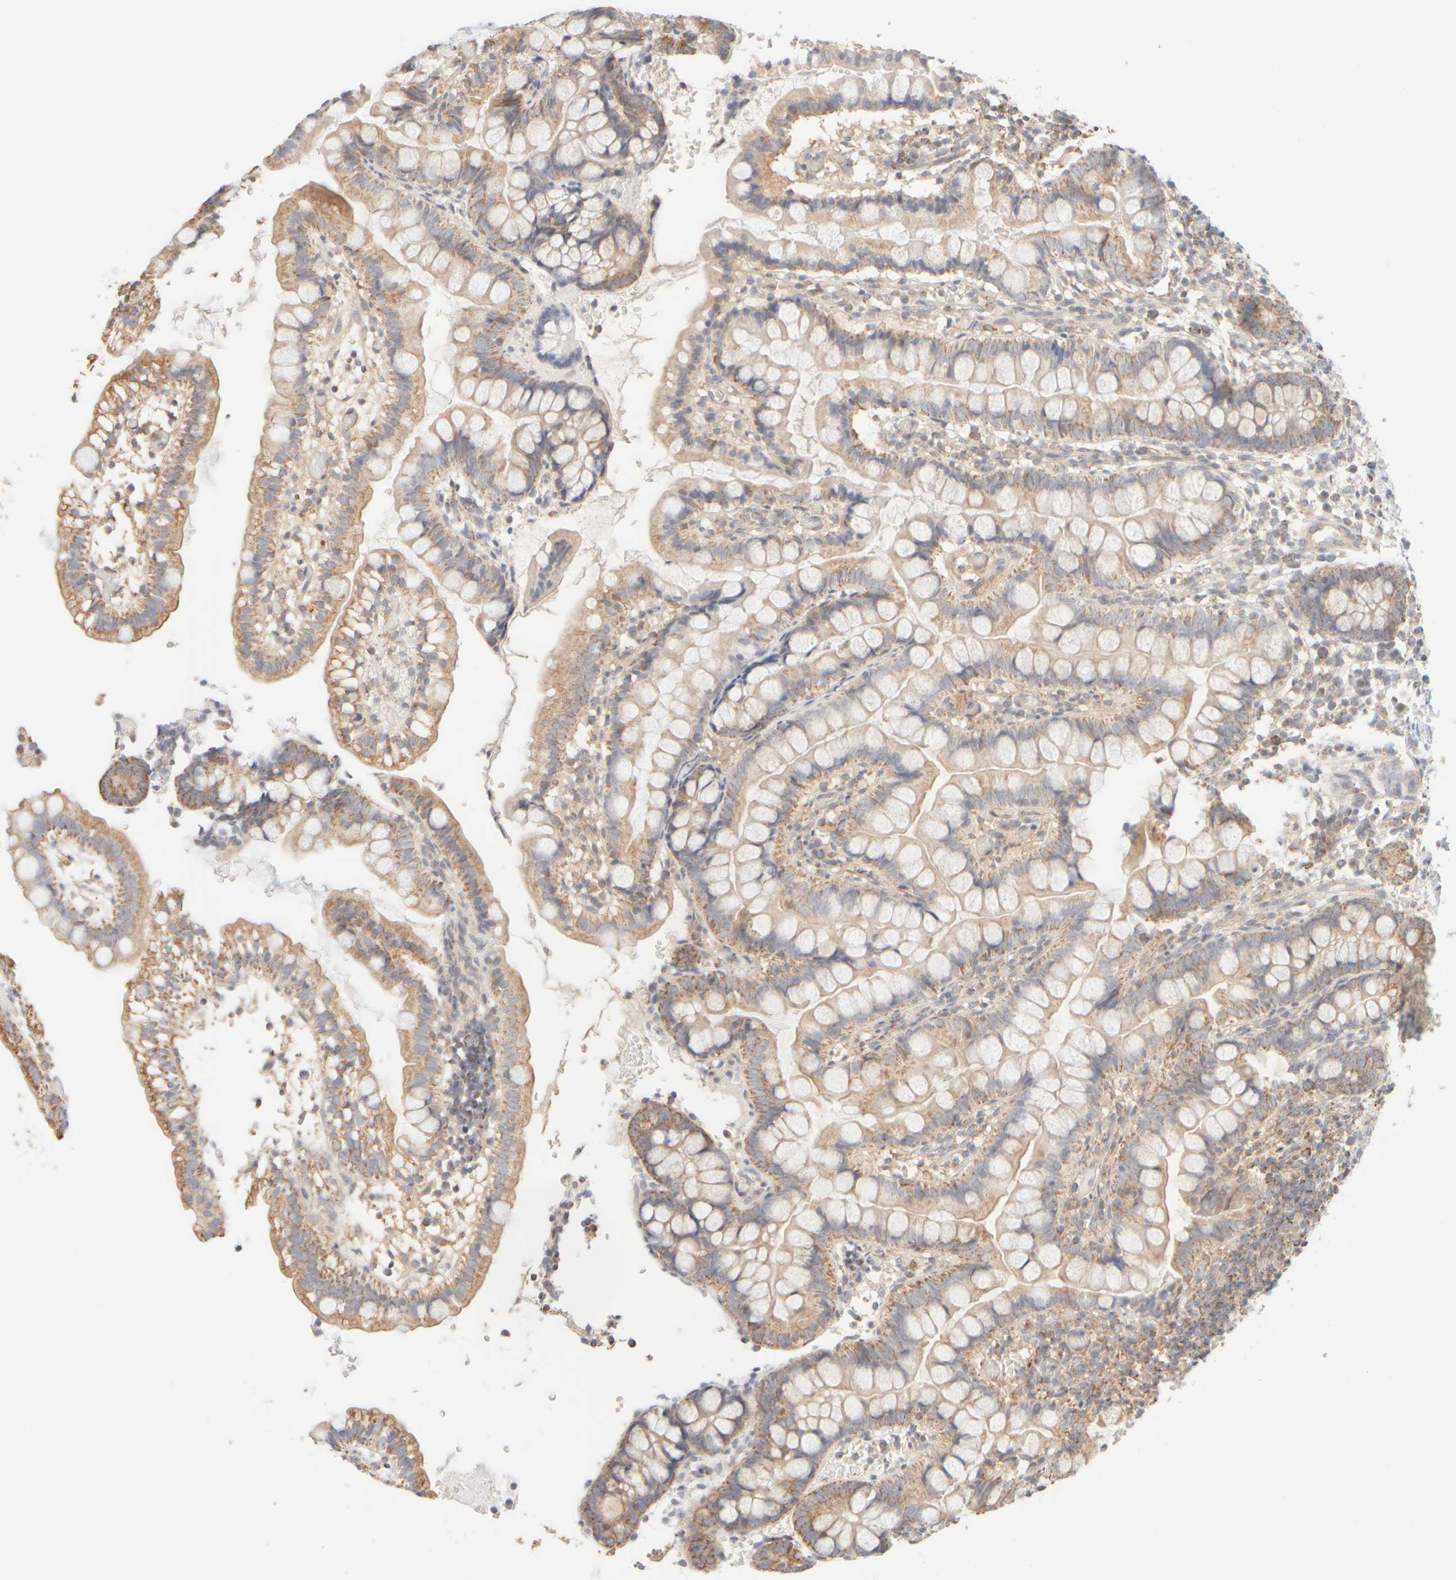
{"staining": {"intensity": "moderate", "quantity": ">75%", "location": "cytoplasmic/membranous"}, "tissue": "small intestine", "cell_type": "Glandular cells", "image_type": "normal", "snomed": [{"axis": "morphology", "description": "Normal tissue, NOS"}, {"axis": "morphology", "description": "Developmental malformation"}, {"axis": "topography", "description": "Small intestine"}], "caption": "Immunohistochemistry (IHC) photomicrograph of benign small intestine: human small intestine stained using immunohistochemistry (IHC) exhibits medium levels of moderate protein expression localized specifically in the cytoplasmic/membranous of glandular cells, appearing as a cytoplasmic/membranous brown color.", "gene": "APBB2", "patient": {"sex": "male"}}